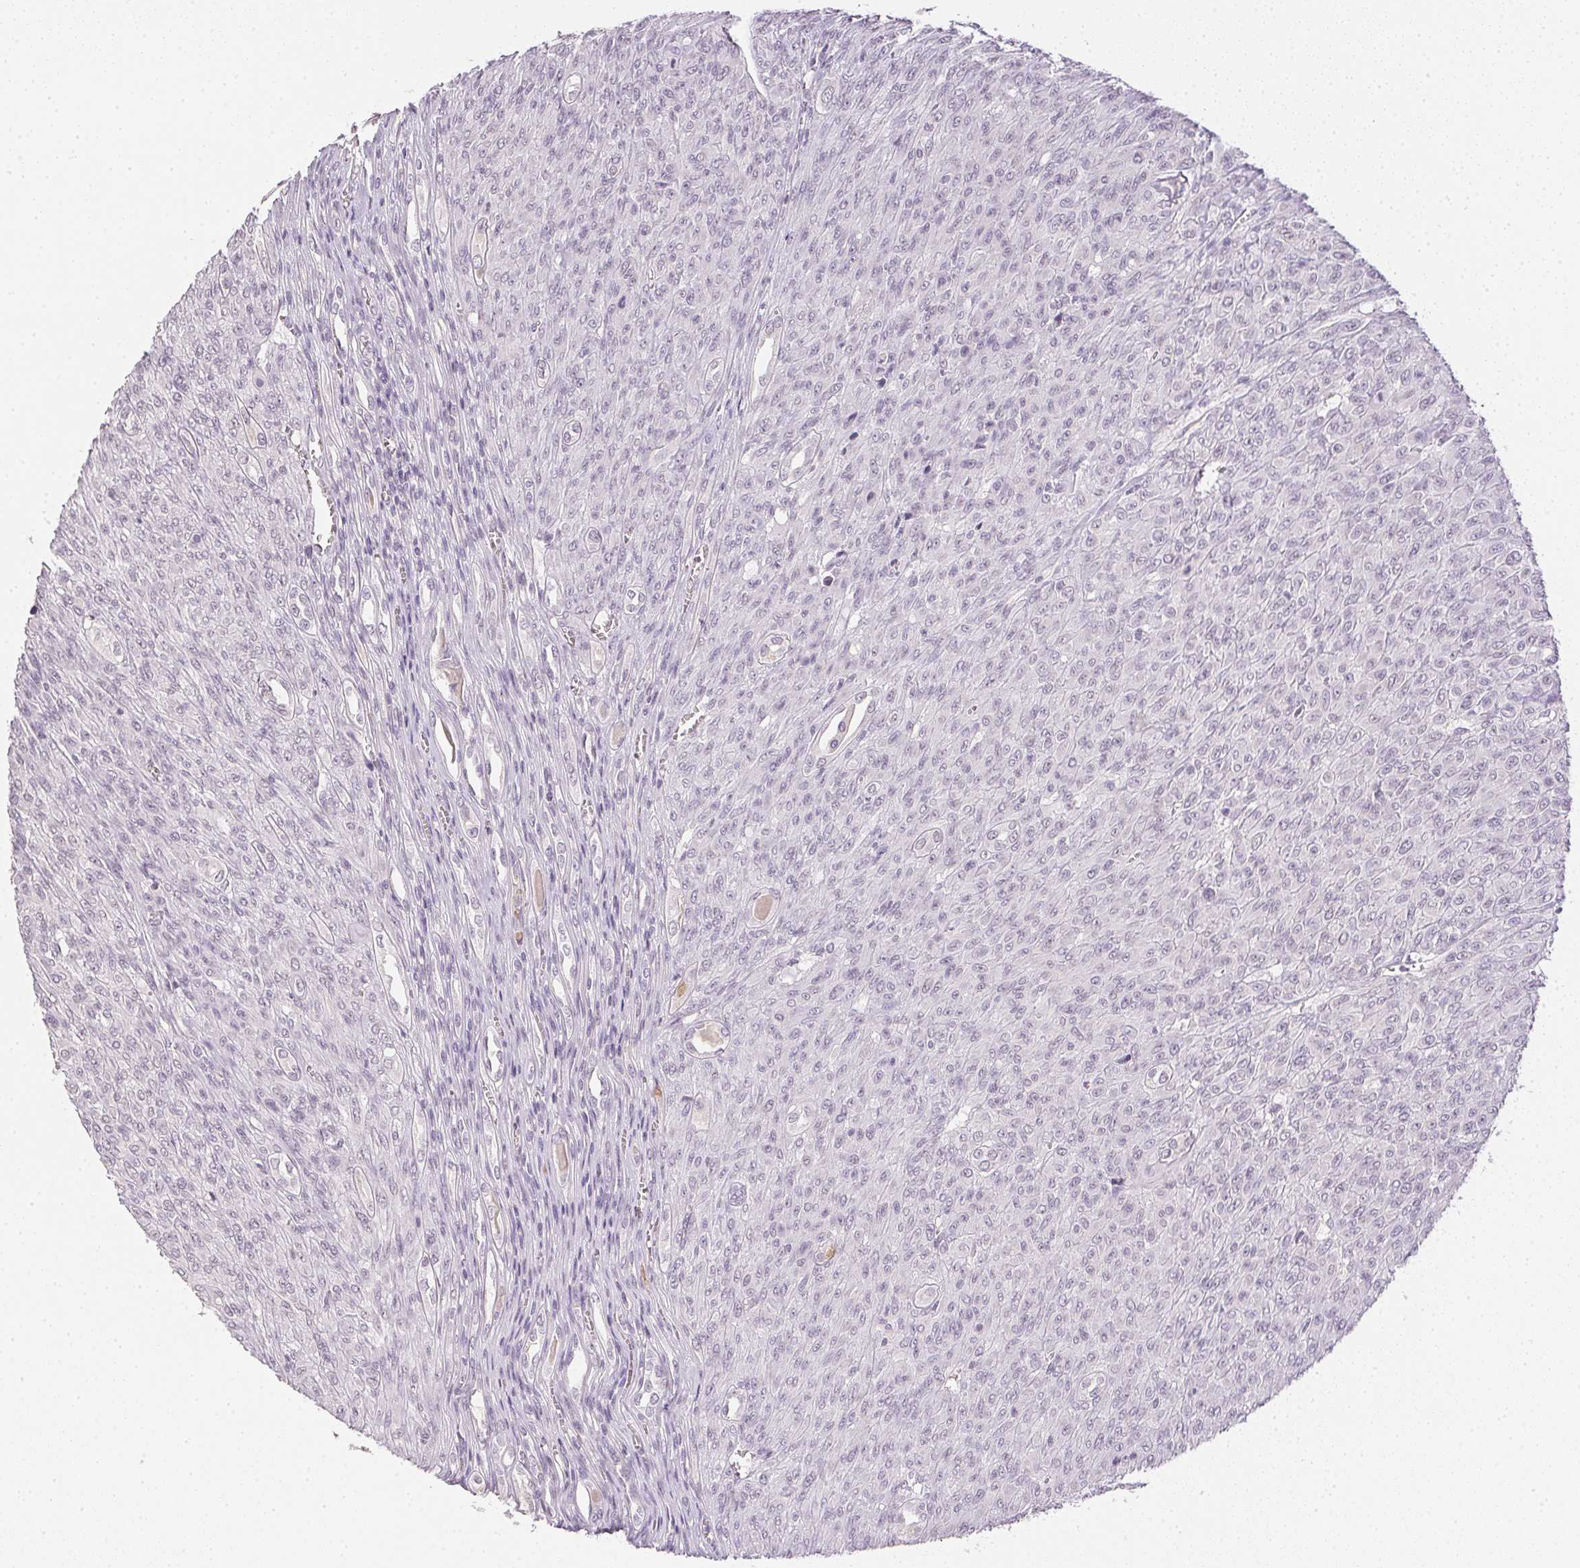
{"staining": {"intensity": "negative", "quantity": "none", "location": "none"}, "tissue": "renal cancer", "cell_type": "Tumor cells", "image_type": "cancer", "snomed": [{"axis": "morphology", "description": "Adenocarcinoma, NOS"}, {"axis": "topography", "description": "Kidney"}], "caption": "Immunohistochemical staining of adenocarcinoma (renal) exhibits no significant staining in tumor cells.", "gene": "PPY", "patient": {"sex": "male", "age": 58}}